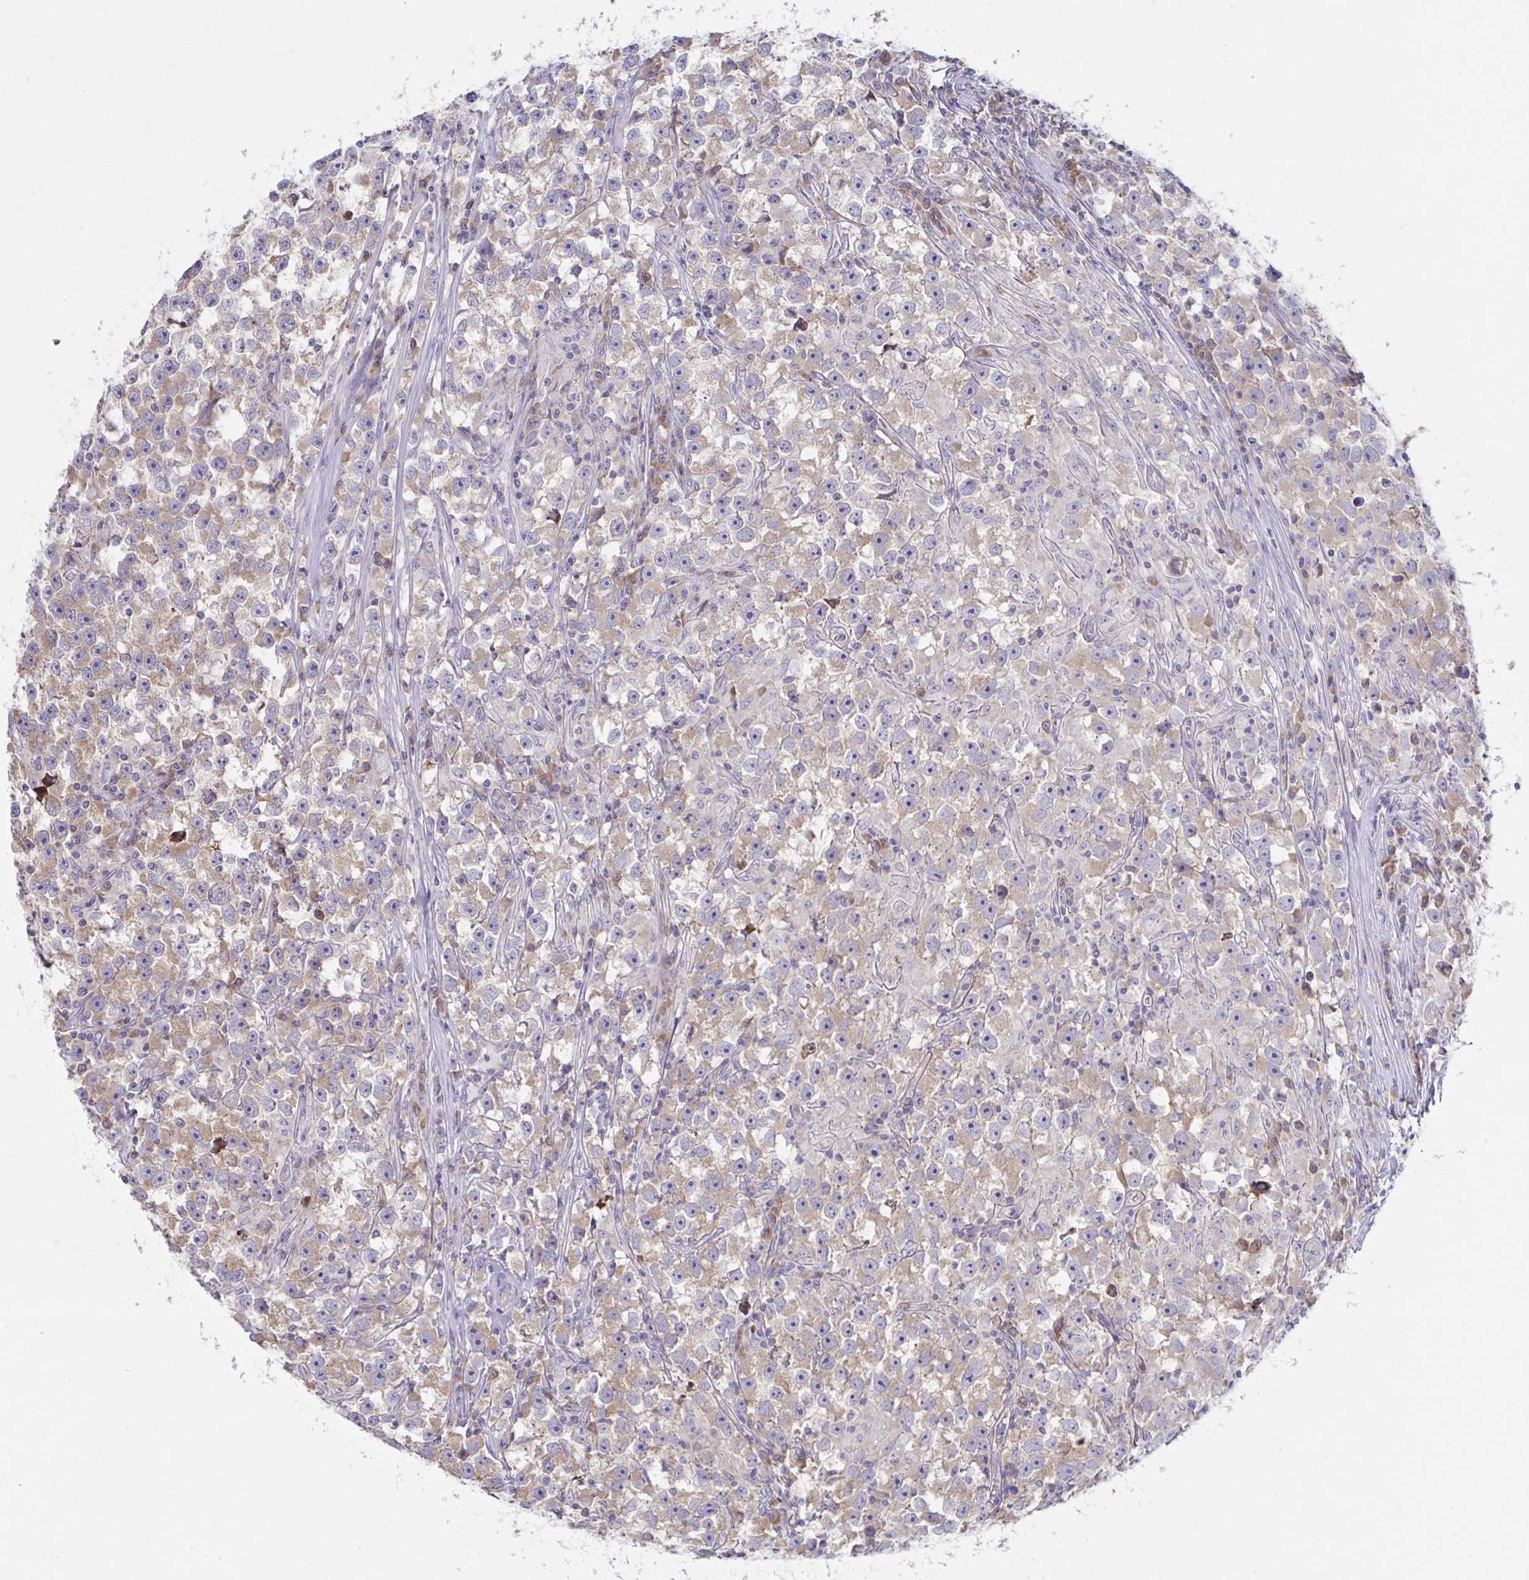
{"staining": {"intensity": "moderate", "quantity": "25%-75%", "location": "cytoplasmic/membranous"}, "tissue": "testis cancer", "cell_type": "Tumor cells", "image_type": "cancer", "snomed": [{"axis": "morphology", "description": "Seminoma, NOS"}, {"axis": "topography", "description": "Testis"}], "caption": "Moderate cytoplasmic/membranous protein positivity is present in approximately 25%-75% of tumor cells in seminoma (testis).", "gene": "FAU", "patient": {"sex": "male", "age": 33}}